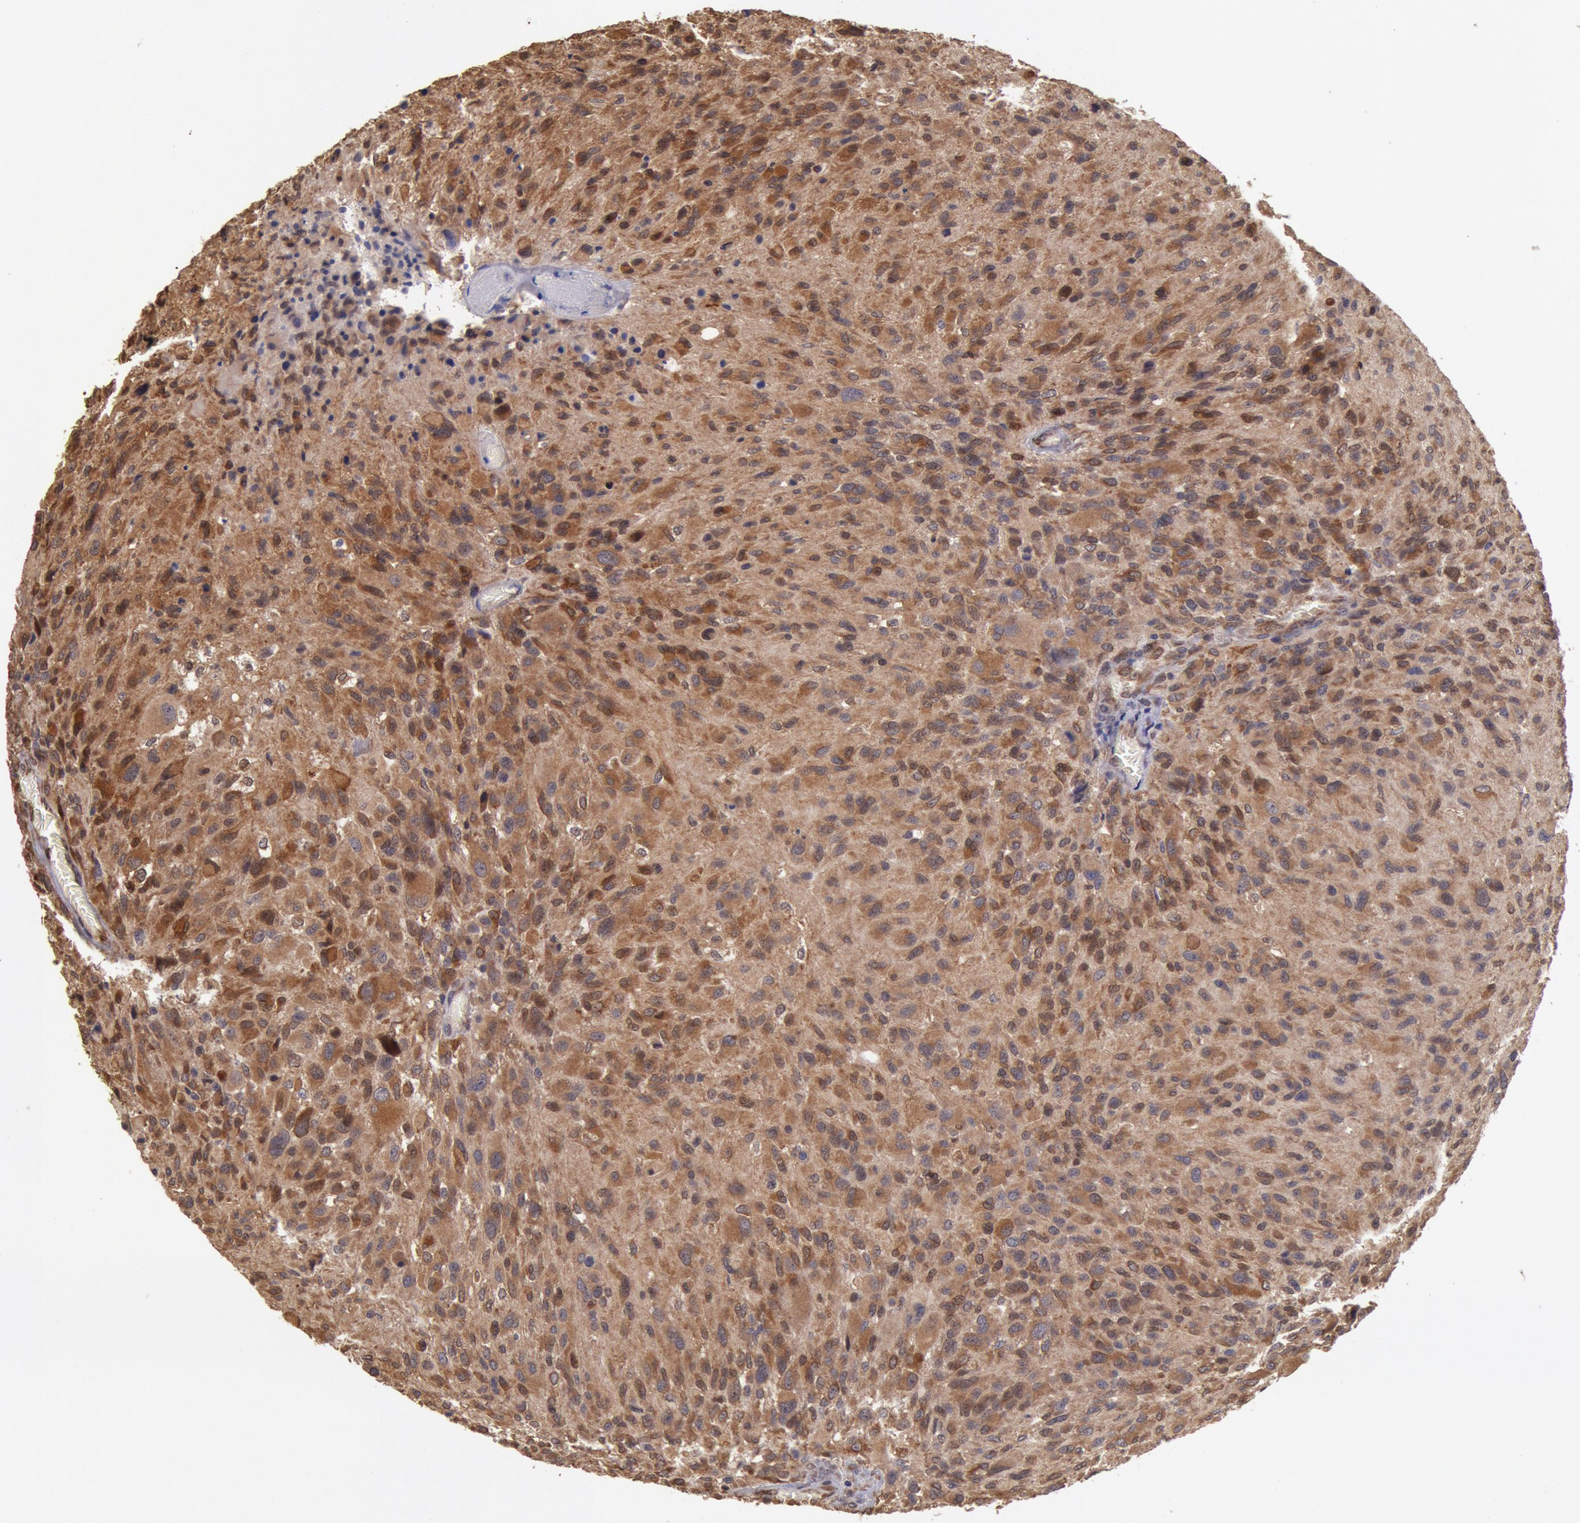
{"staining": {"intensity": "strong", "quantity": ">75%", "location": "cytoplasmic/membranous"}, "tissue": "glioma", "cell_type": "Tumor cells", "image_type": "cancer", "snomed": [{"axis": "morphology", "description": "Glioma, malignant, High grade"}, {"axis": "topography", "description": "Brain"}], "caption": "Human glioma stained with a protein marker demonstrates strong staining in tumor cells.", "gene": "COMT", "patient": {"sex": "male", "age": 69}}